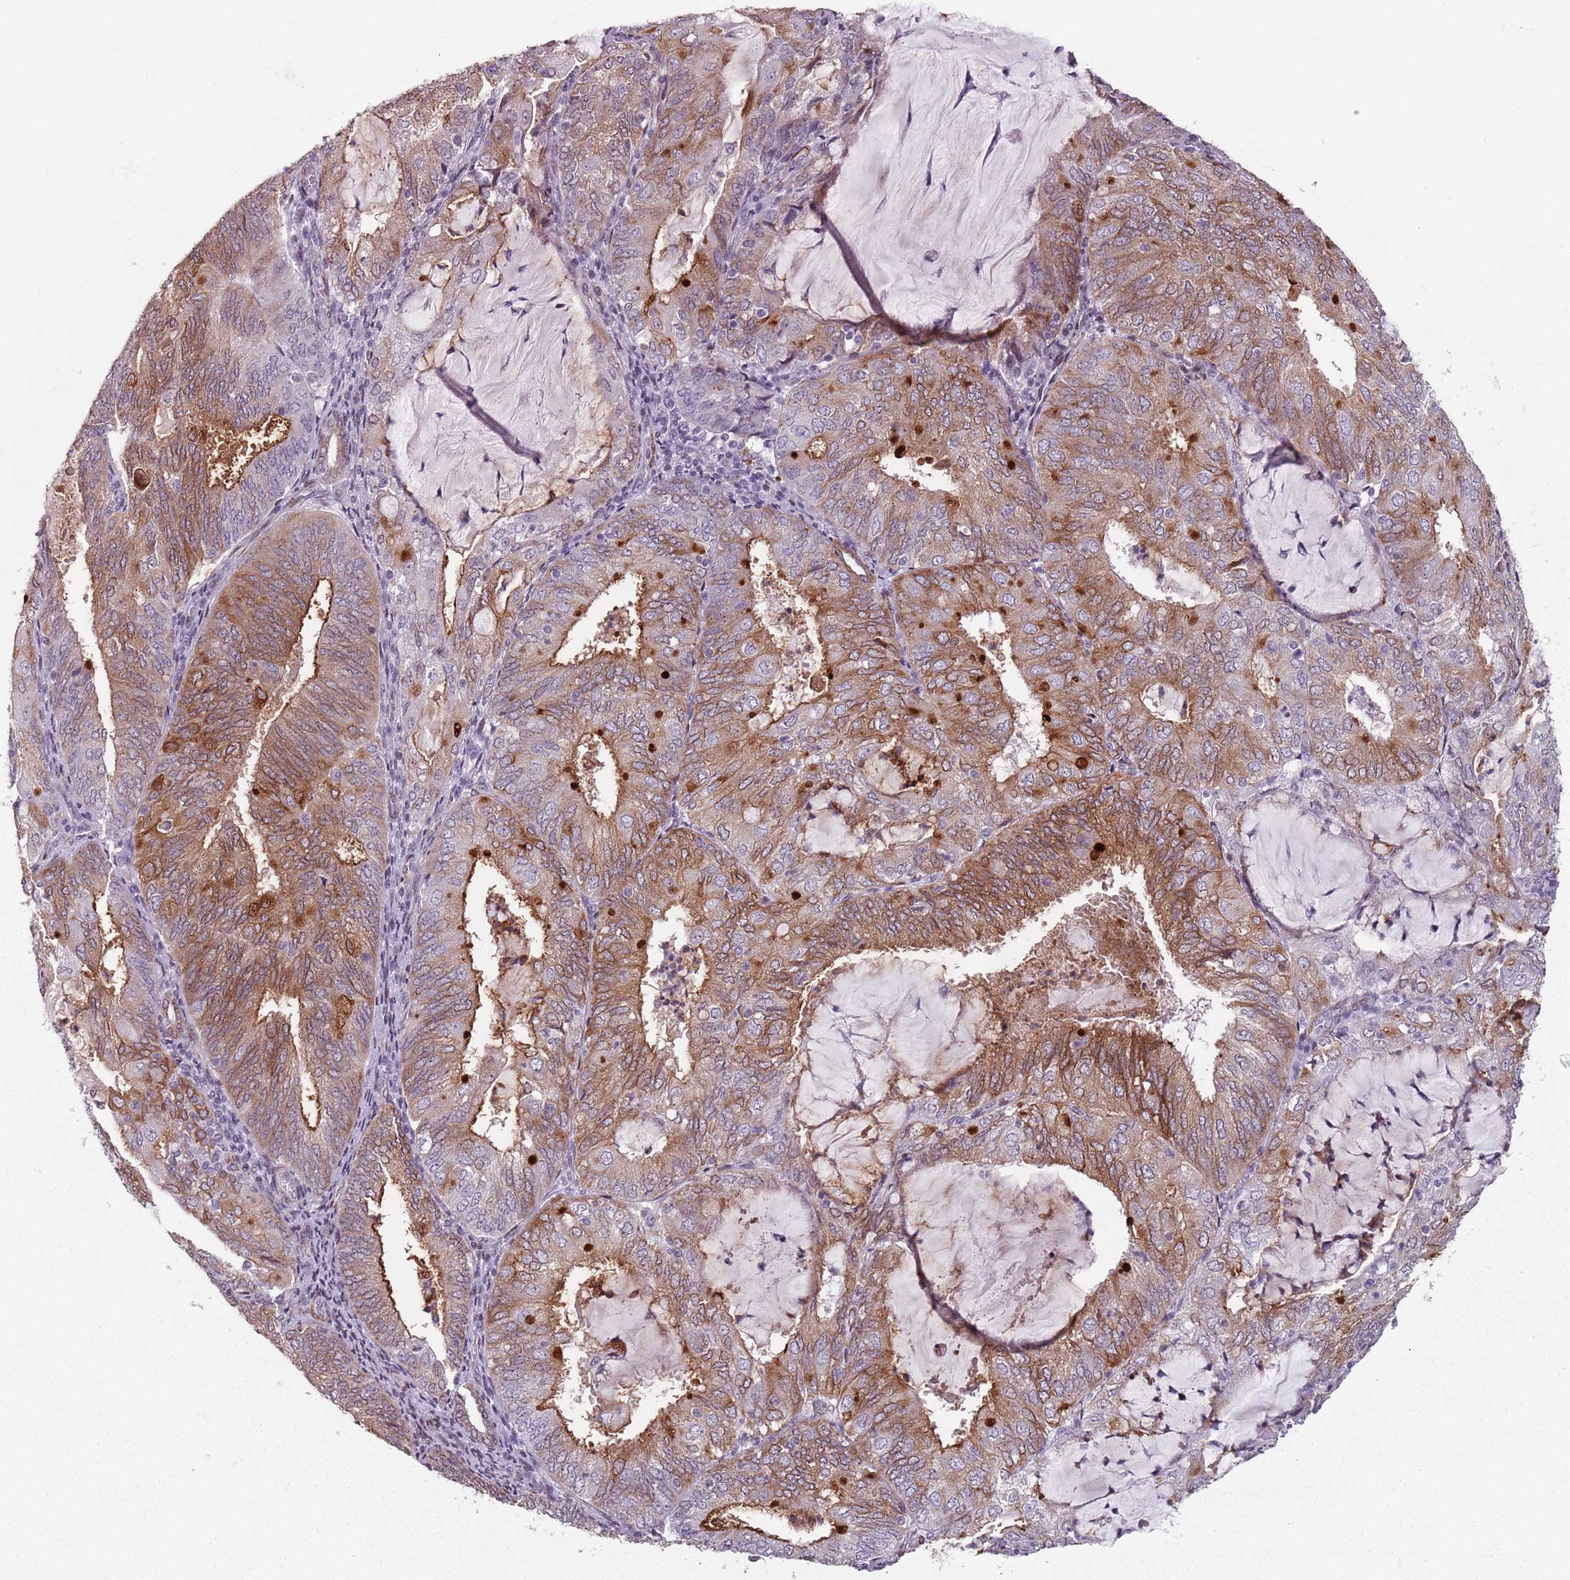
{"staining": {"intensity": "moderate", "quantity": "25%-75%", "location": "cytoplasmic/membranous"}, "tissue": "endometrial cancer", "cell_type": "Tumor cells", "image_type": "cancer", "snomed": [{"axis": "morphology", "description": "Adenocarcinoma, NOS"}, {"axis": "topography", "description": "Endometrium"}], "caption": "Tumor cells display medium levels of moderate cytoplasmic/membranous staining in approximately 25%-75% of cells in human endometrial cancer.", "gene": "TMC4", "patient": {"sex": "female", "age": 81}}